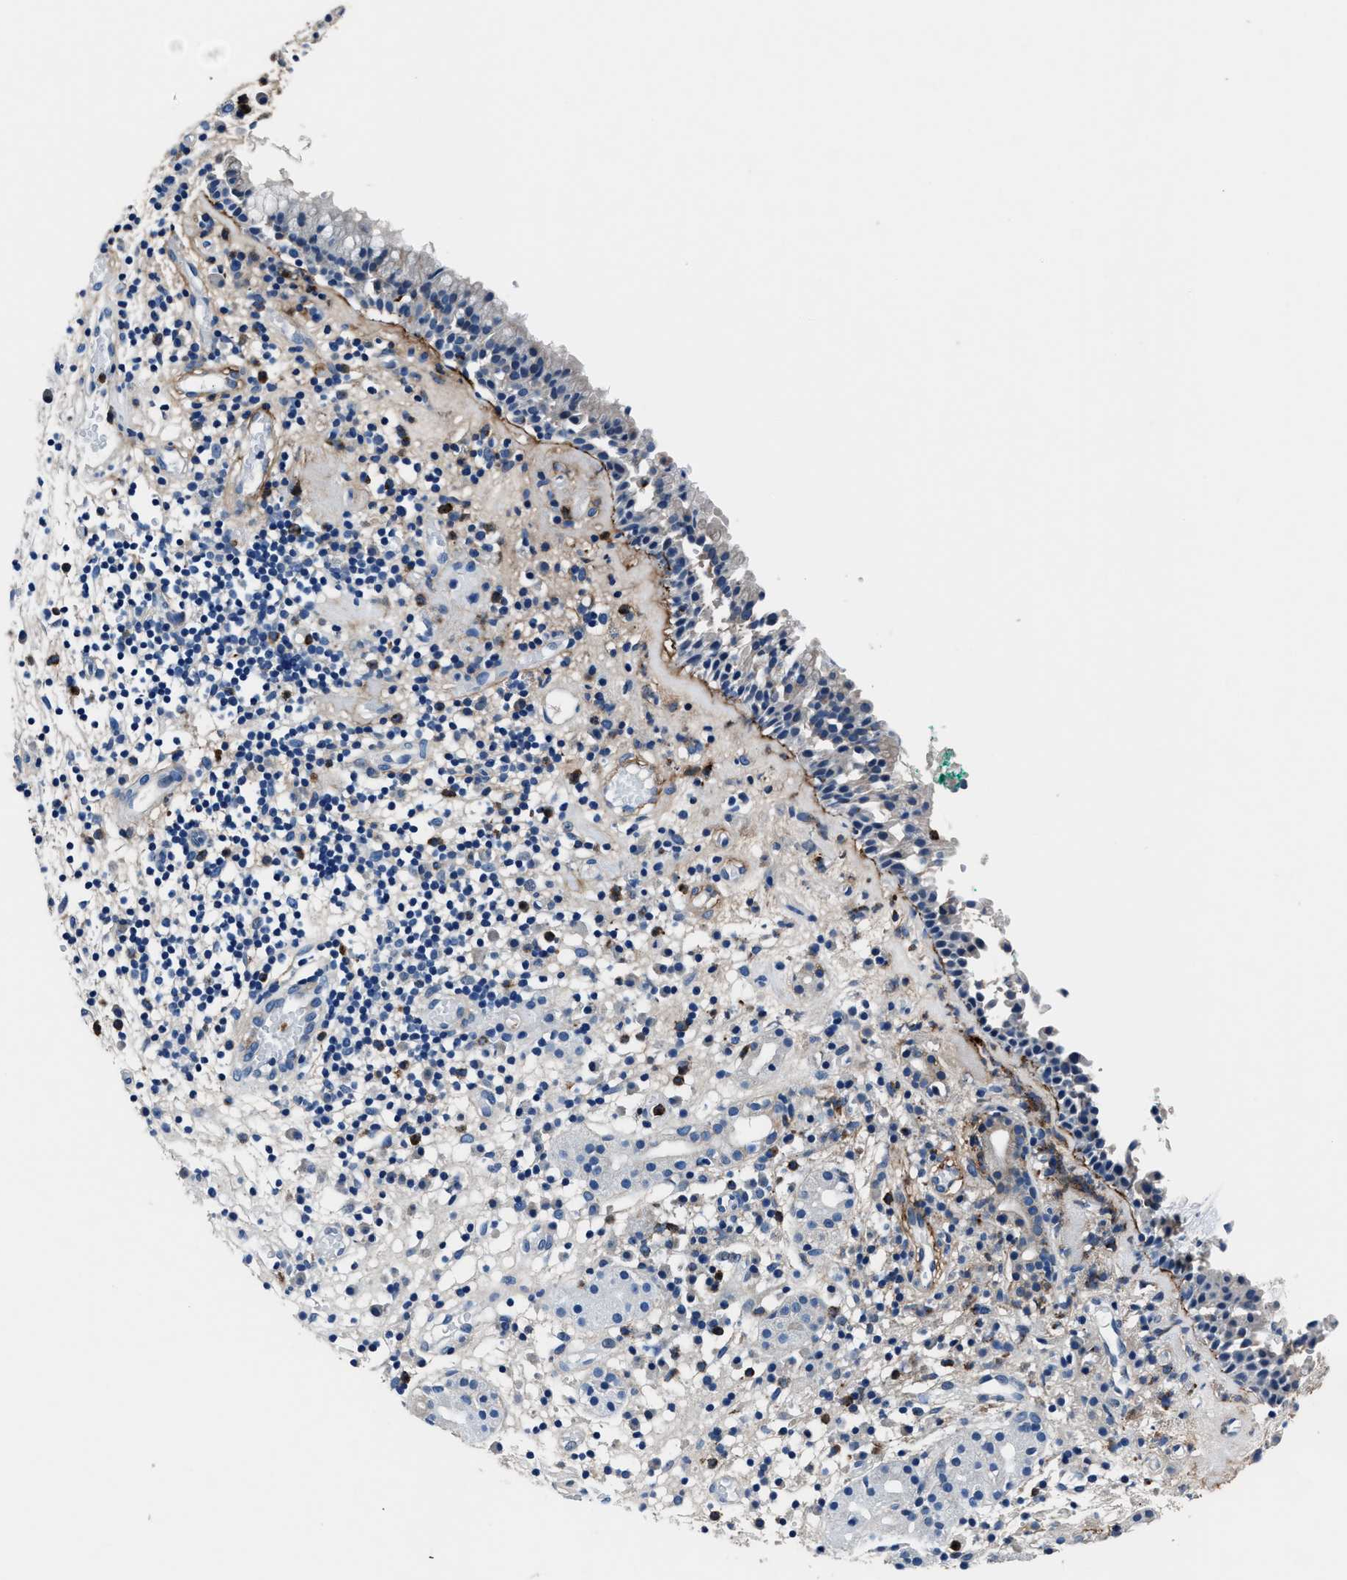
{"staining": {"intensity": "negative", "quantity": "none", "location": "none"}, "tissue": "nasopharynx", "cell_type": "Respiratory epithelial cells", "image_type": "normal", "snomed": [{"axis": "morphology", "description": "Normal tissue, NOS"}, {"axis": "morphology", "description": "Basal cell carcinoma"}, {"axis": "topography", "description": "Cartilage tissue"}, {"axis": "topography", "description": "Nasopharynx"}, {"axis": "topography", "description": "Oral tissue"}], "caption": "IHC image of normal nasopharynx: nasopharynx stained with DAB shows no significant protein staining in respiratory epithelial cells.", "gene": "FGL2", "patient": {"sex": "female", "age": 77}}